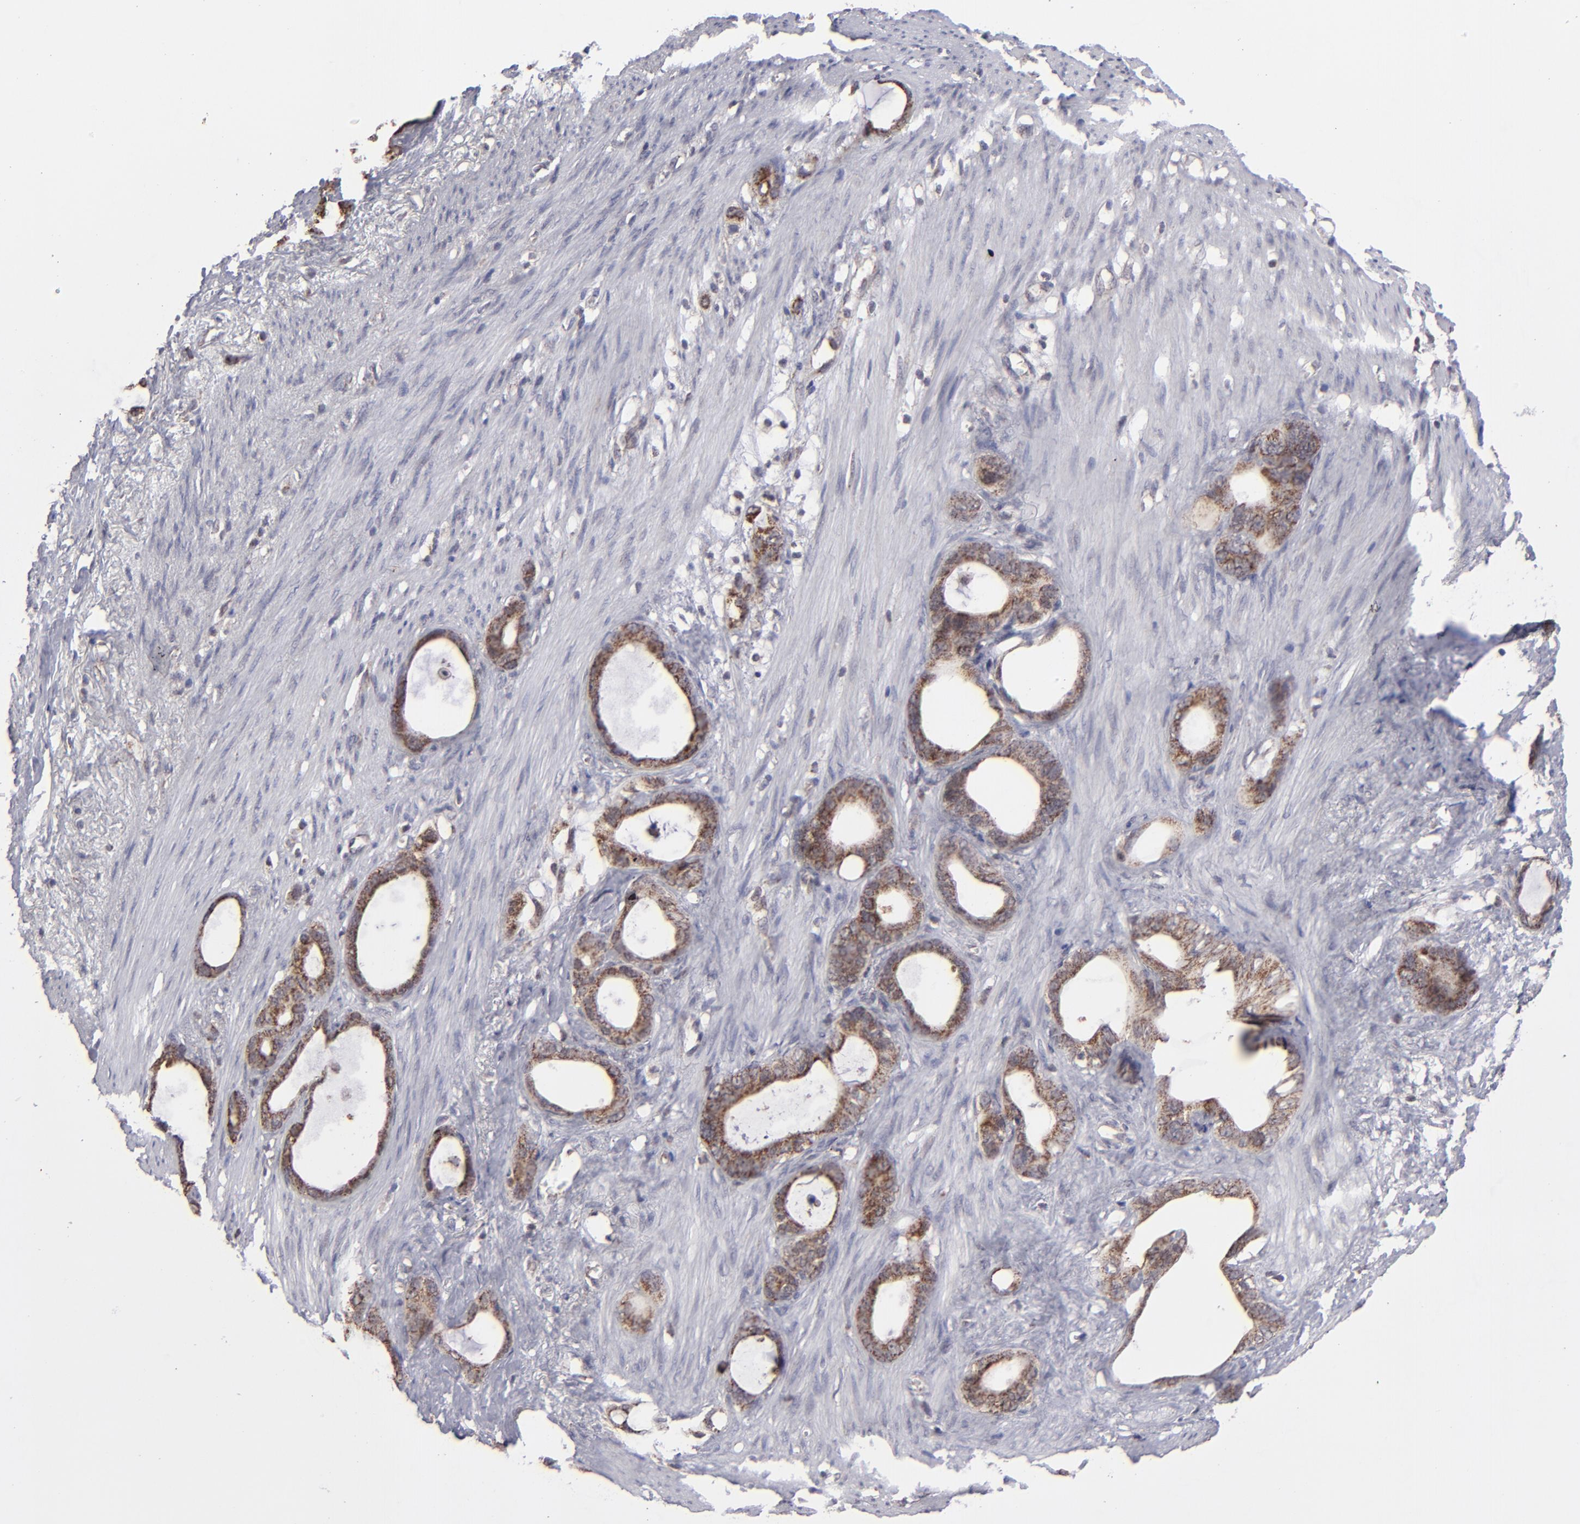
{"staining": {"intensity": "moderate", "quantity": ">75%", "location": "cytoplasmic/membranous"}, "tissue": "stomach cancer", "cell_type": "Tumor cells", "image_type": "cancer", "snomed": [{"axis": "morphology", "description": "Adenocarcinoma, NOS"}, {"axis": "topography", "description": "Stomach"}], "caption": "IHC histopathology image of neoplastic tissue: stomach adenocarcinoma stained using immunohistochemistry (IHC) demonstrates medium levels of moderate protein expression localized specifically in the cytoplasmic/membranous of tumor cells, appearing as a cytoplasmic/membranous brown color.", "gene": "SLC15A1", "patient": {"sex": "female", "age": 75}}